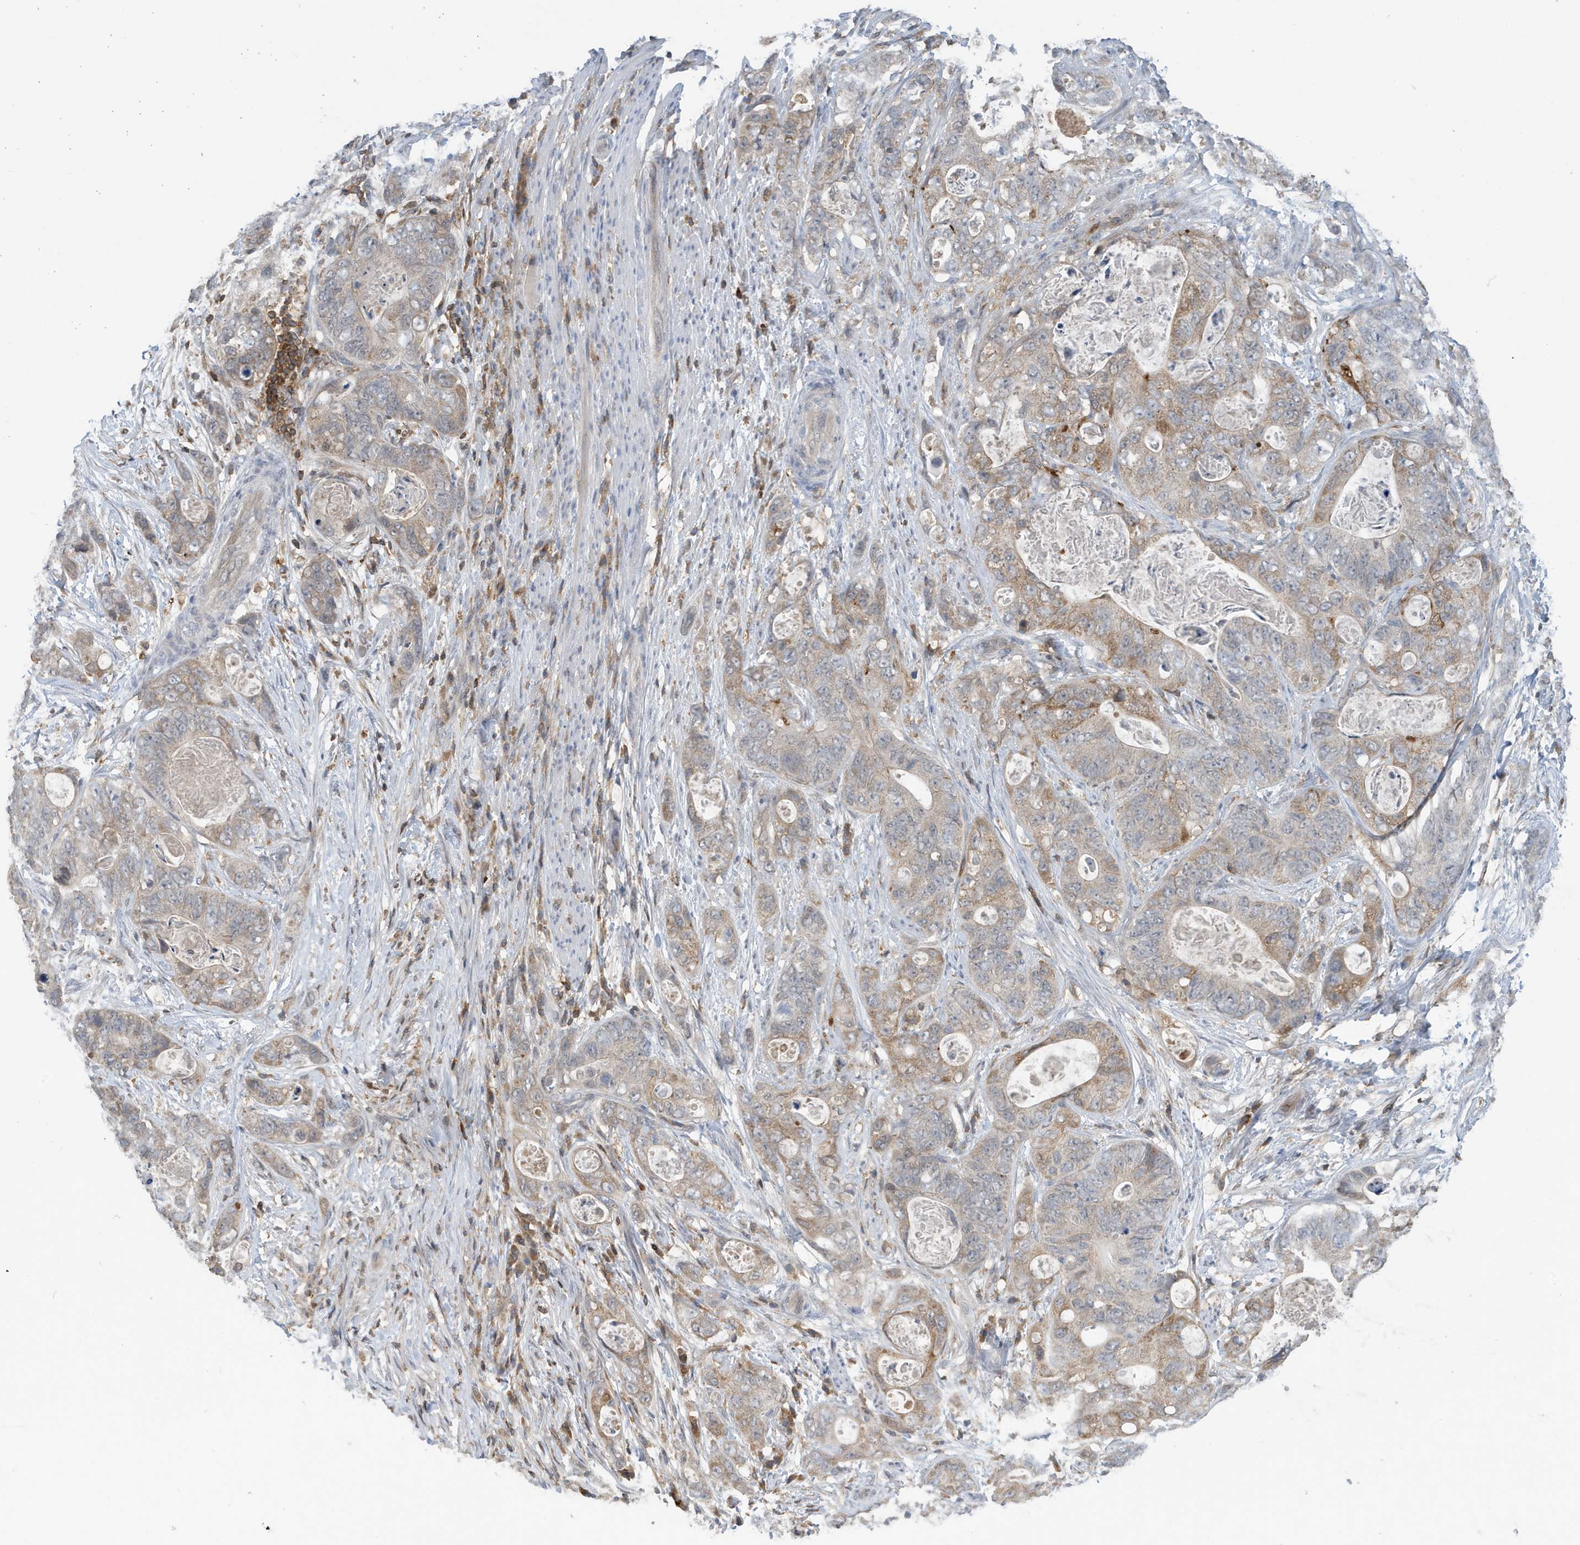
{"staining": {"intensity": "weak", "quantity": "<25%", "location": "cytoplasmic/membranous"}, "tissue": "stomach cancer", "cell_type": "Tumor cells", "image_type": "cancer", "snomed": [{"axis": "morphology", "description": "Adenocarcinoma, NOS"}, {"axis": "topography", "description": "Stomach"}], "caption": "High magnification brightfield microscopy of stomach cancer (adenocarcinoma) stained with DAB (3,3'-diaminobenzidine) (brown) and counterstained with hematoxylin (blue): tumor cells show no significant positivity.", "gene": "NSUN3", "patient": {"sex": "female", "age": 89}}